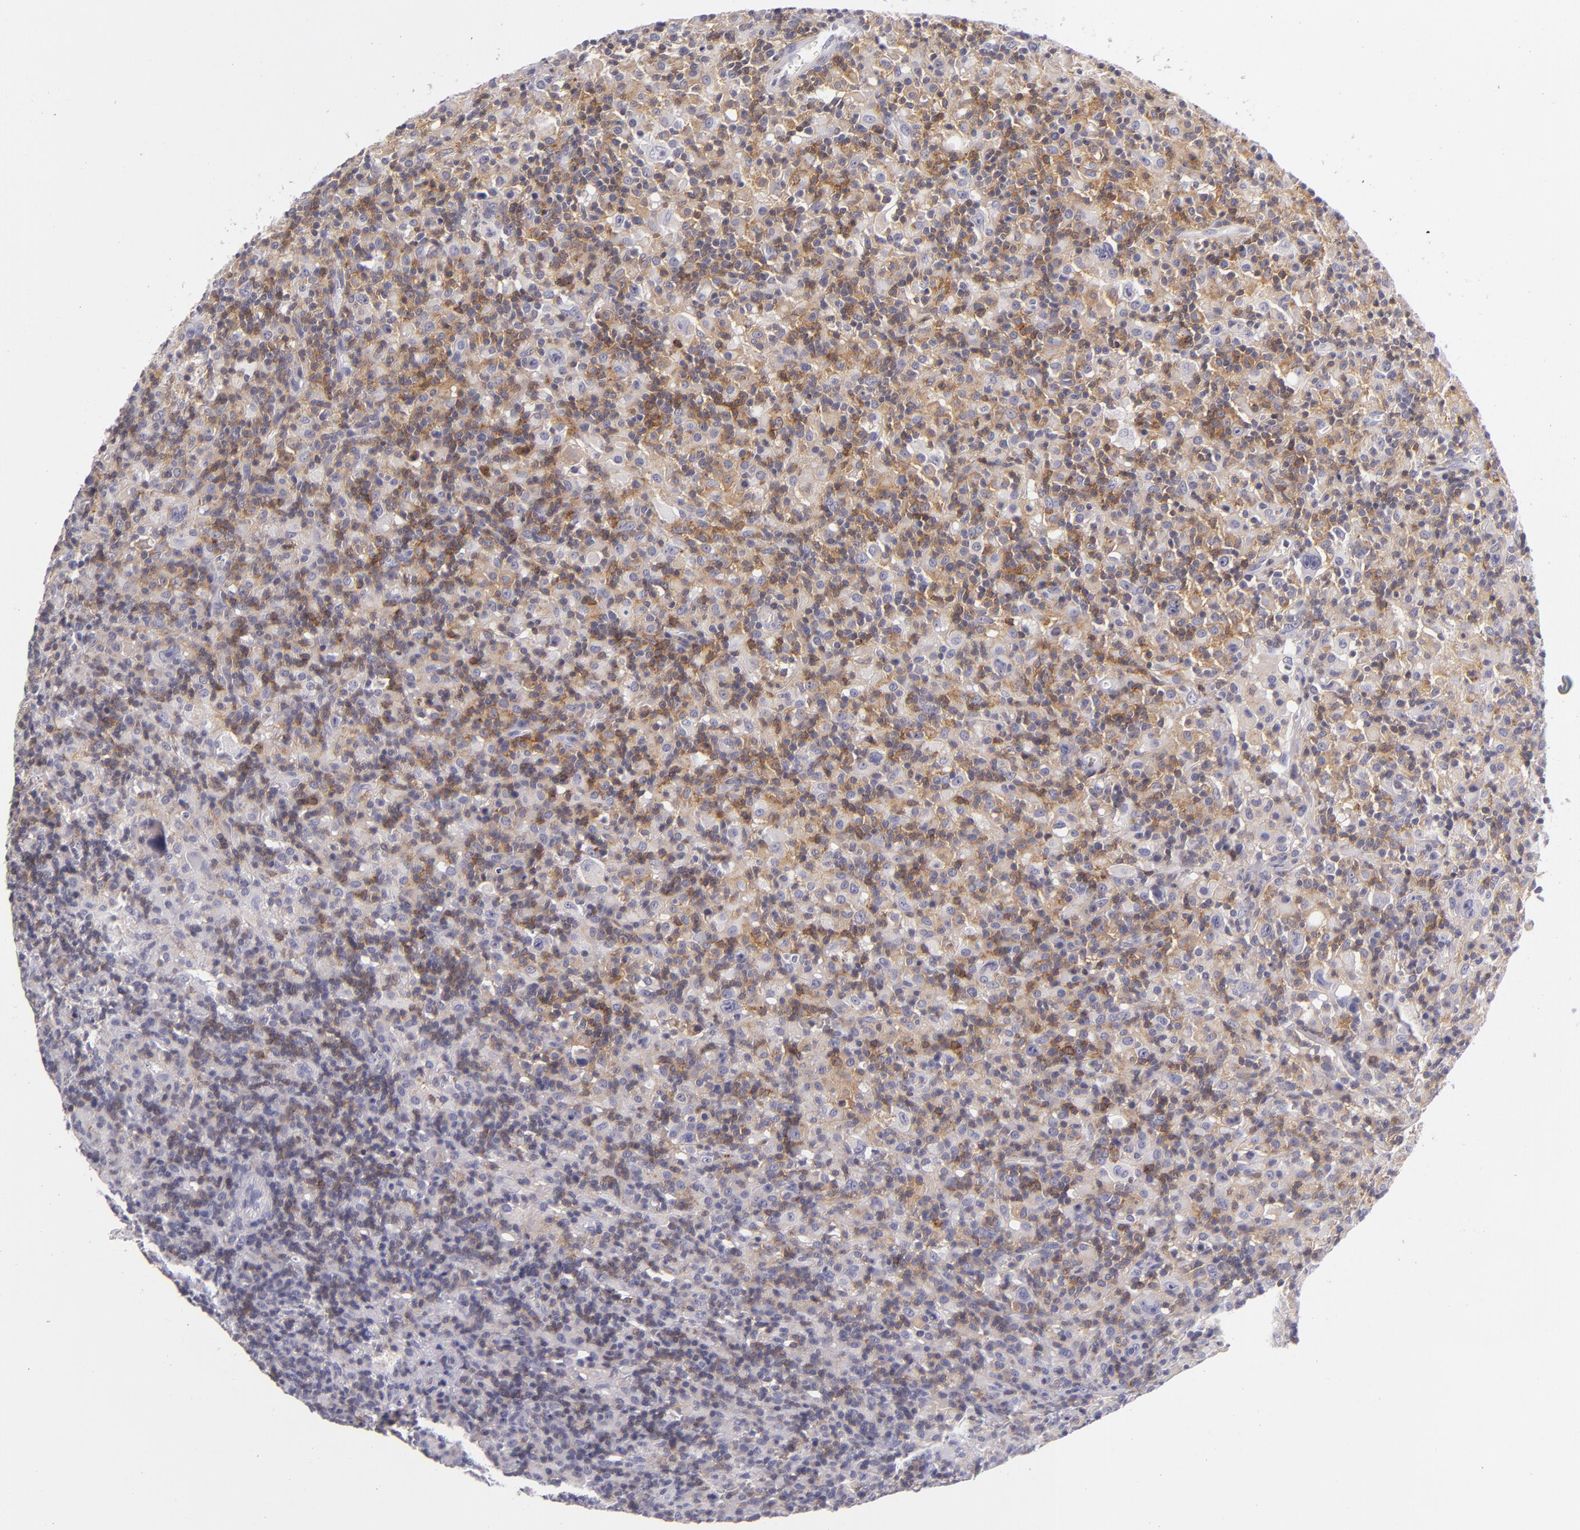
{"staining": {"intensity": "moderate", "quantity": "25%-75%", "location": "cytoplasmic/membranous"}, "tissue": "lymphoma", "cell_type": "Tumor cells", "image_type": "cancer", "snomed": [{"axis": "morphology", "description": "Hodgkin's disease, NOS"}, {"axis": "topography", "description": "Lymph node"}], "caption": "Immunohistochemistry histopathology image of Hodgkin's disease stained for a protein (brown), which displays medium levels of moderate cytoplasmic/membranous expression in approximately 25%-75% of tumor cells.", "gene": "CD48", "patient": {"sex": "male", "age": 46}}